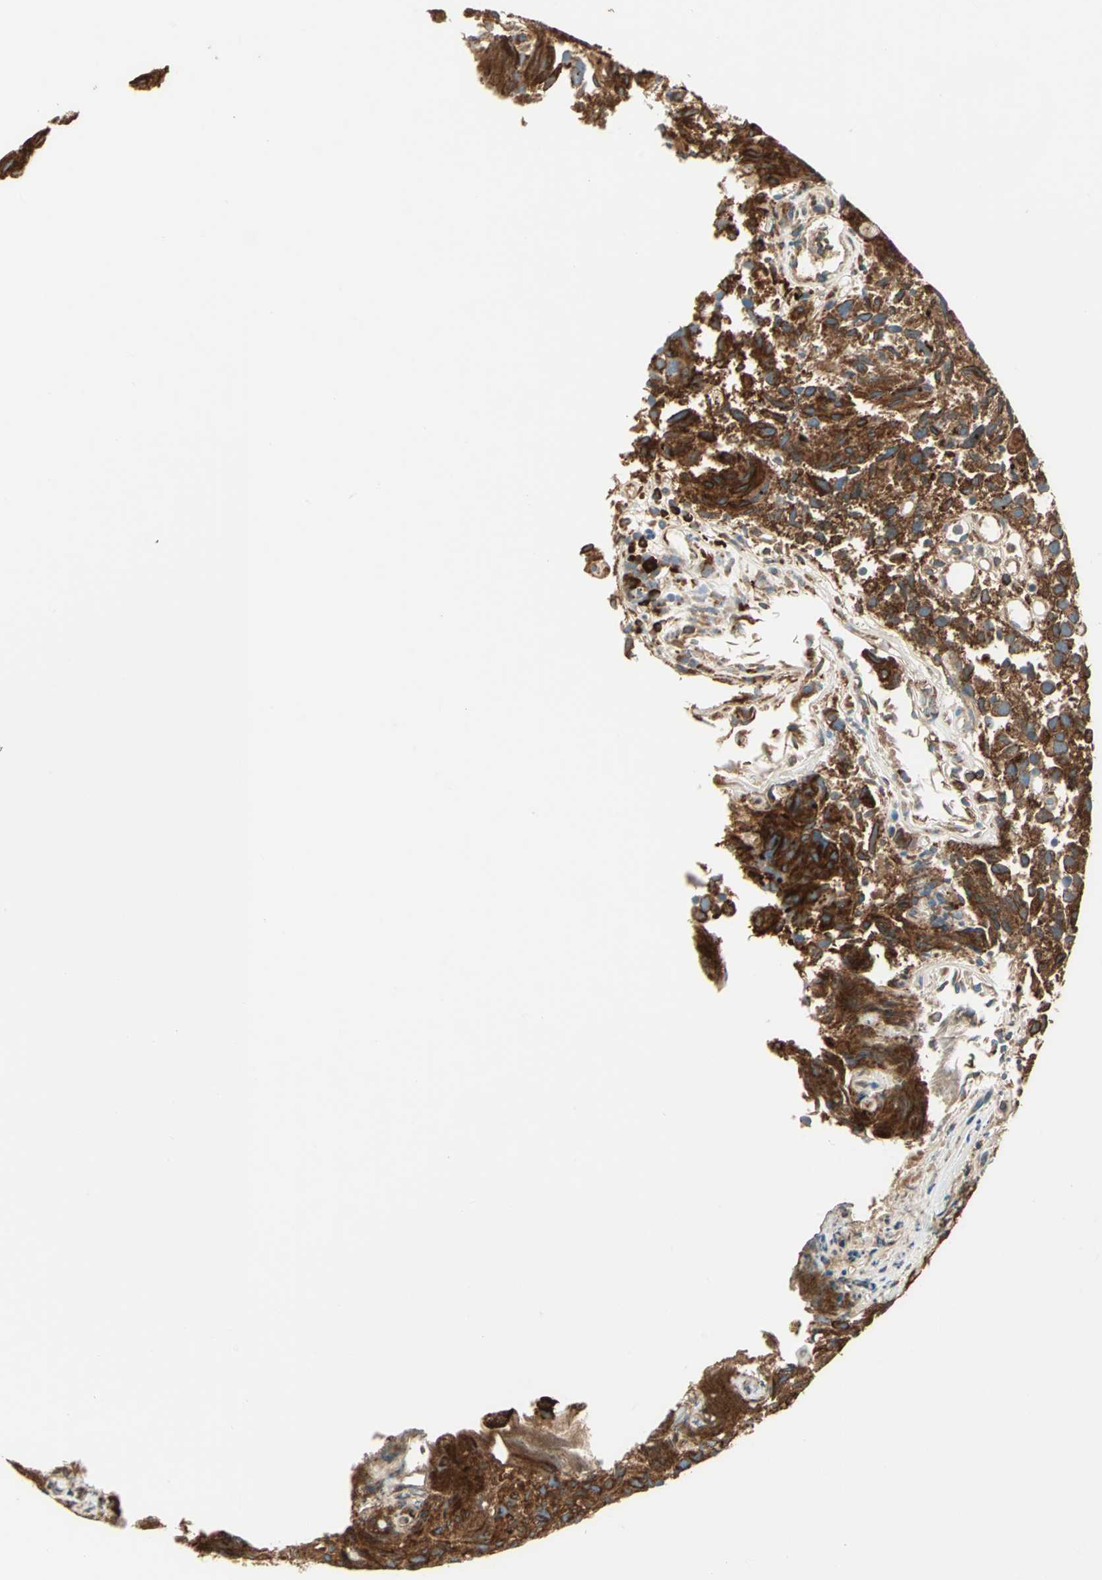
{"staining": {"intensity": "strong", "quantity": ">75%", "location": "cytoplasmic/membranous"}, "tissue": "urothelial cancer", "cell_type": "Tumor cells", "image_type": "cancer", "snomed": [{"axis": "morphology", "description": "Urothelial carcinoma, High grade"}, {"axis": "topography", "description": "Urinary bladder"}], "caption": "Strong cytoplasmic/membranous expression is appreciated in approximately >75% of tumor cells in urothelial cancer. Using DAB (brown) and hematoxylin (blue) stains, captured at high magnification using brightfield microscopy.", "gene": "PDIA4", "patient": {"sex": "female", "age": 75}}